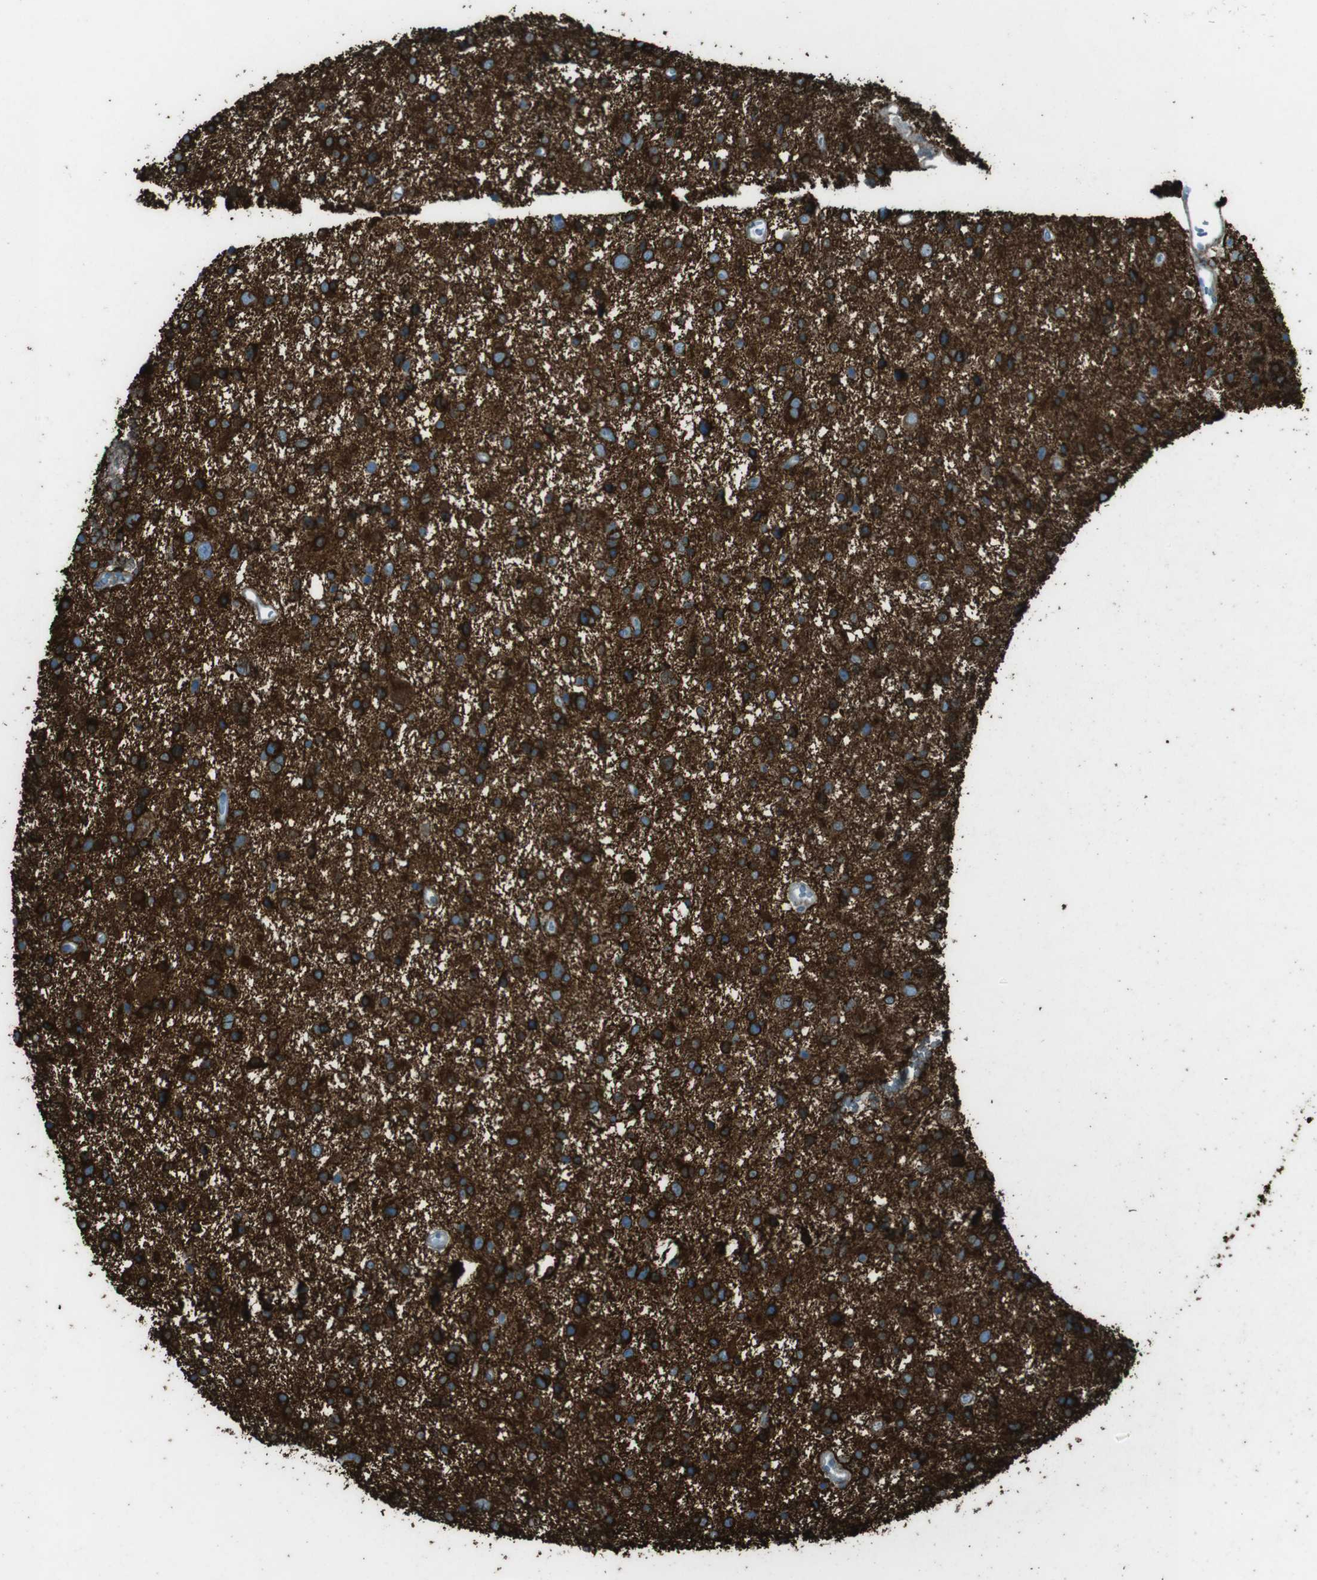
{"staining": {"intensity": "strong", "quantity": ">75%", "location": "cytoplasmic/membranous"}, "tissue": "glioma", "cell_type": "Tumor cells", "image_type": "cancer", "snomed": [{"axis": "morphology", "description": "Glioma, malignant, Low grade"}, {"axis": "topography", "description": "Brain"}], "caption": "DAB immunohistochemical staining of human malignant glioma (low-grade) exhibits strong cytoplasmic/membranous protein positivity in about >75% of tumor cells.", "gene": "TUBB2A", "patient": {"sex": "female", "age": 37}}